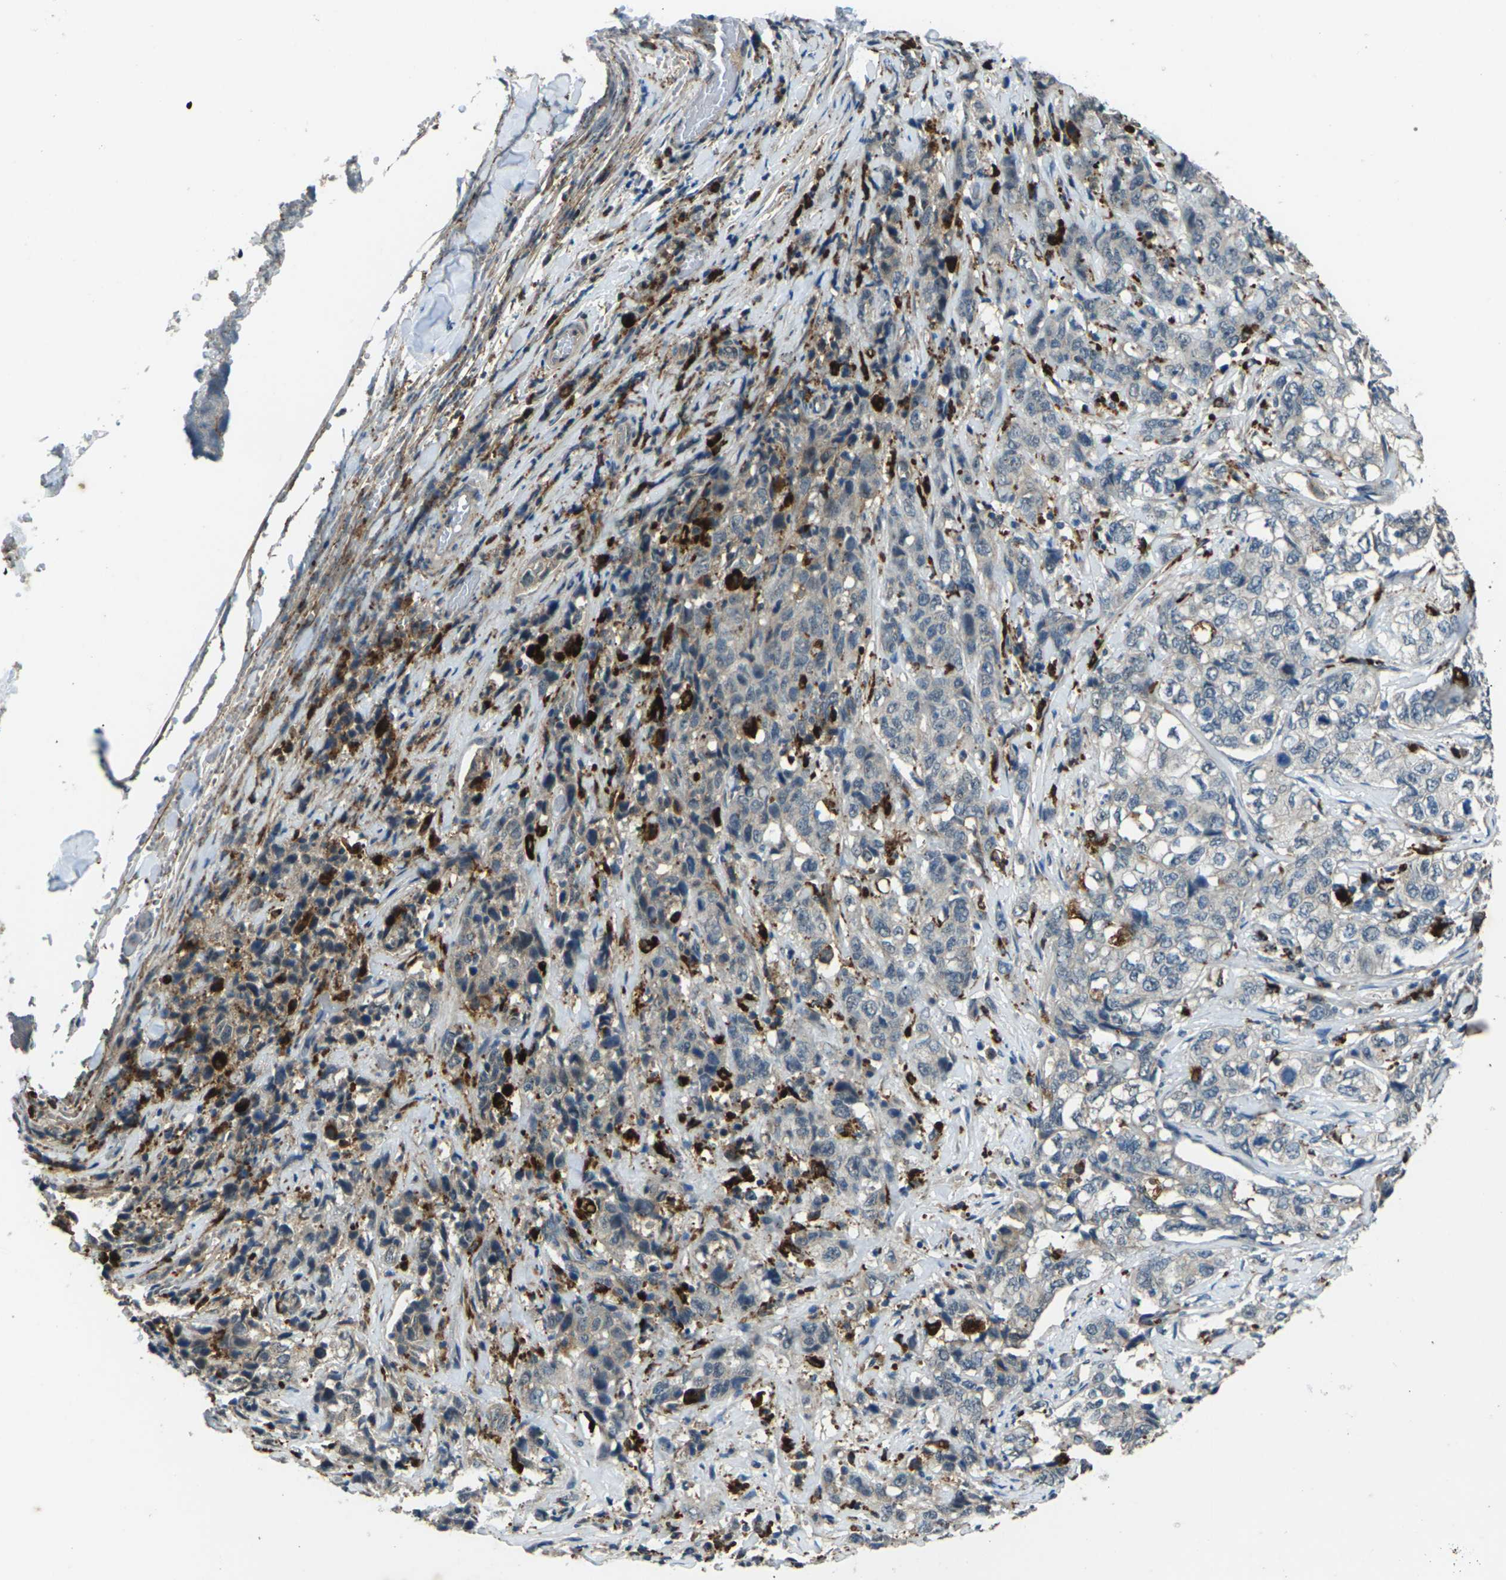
{"staining": {"intensity": "weak", "quantity": "<25%", "location": "cytoplasmic/membranous"}, "tissue": "stomach cancer", "cell_type": "Tumor cells", "image_type": "cancer", "snomed": [{"axis": "morphology", "description": "Adenocarcinoma, NOS"}, {"axis": "topography", "description": "Stomach"}], "caption": "Stomach cancer (adenocarcinoma) was stained to show a protein in brown. There is no significant staining in tumor cells.", "gene": "SLC31A2", "patient": {"sex": "male", "age": 48}}